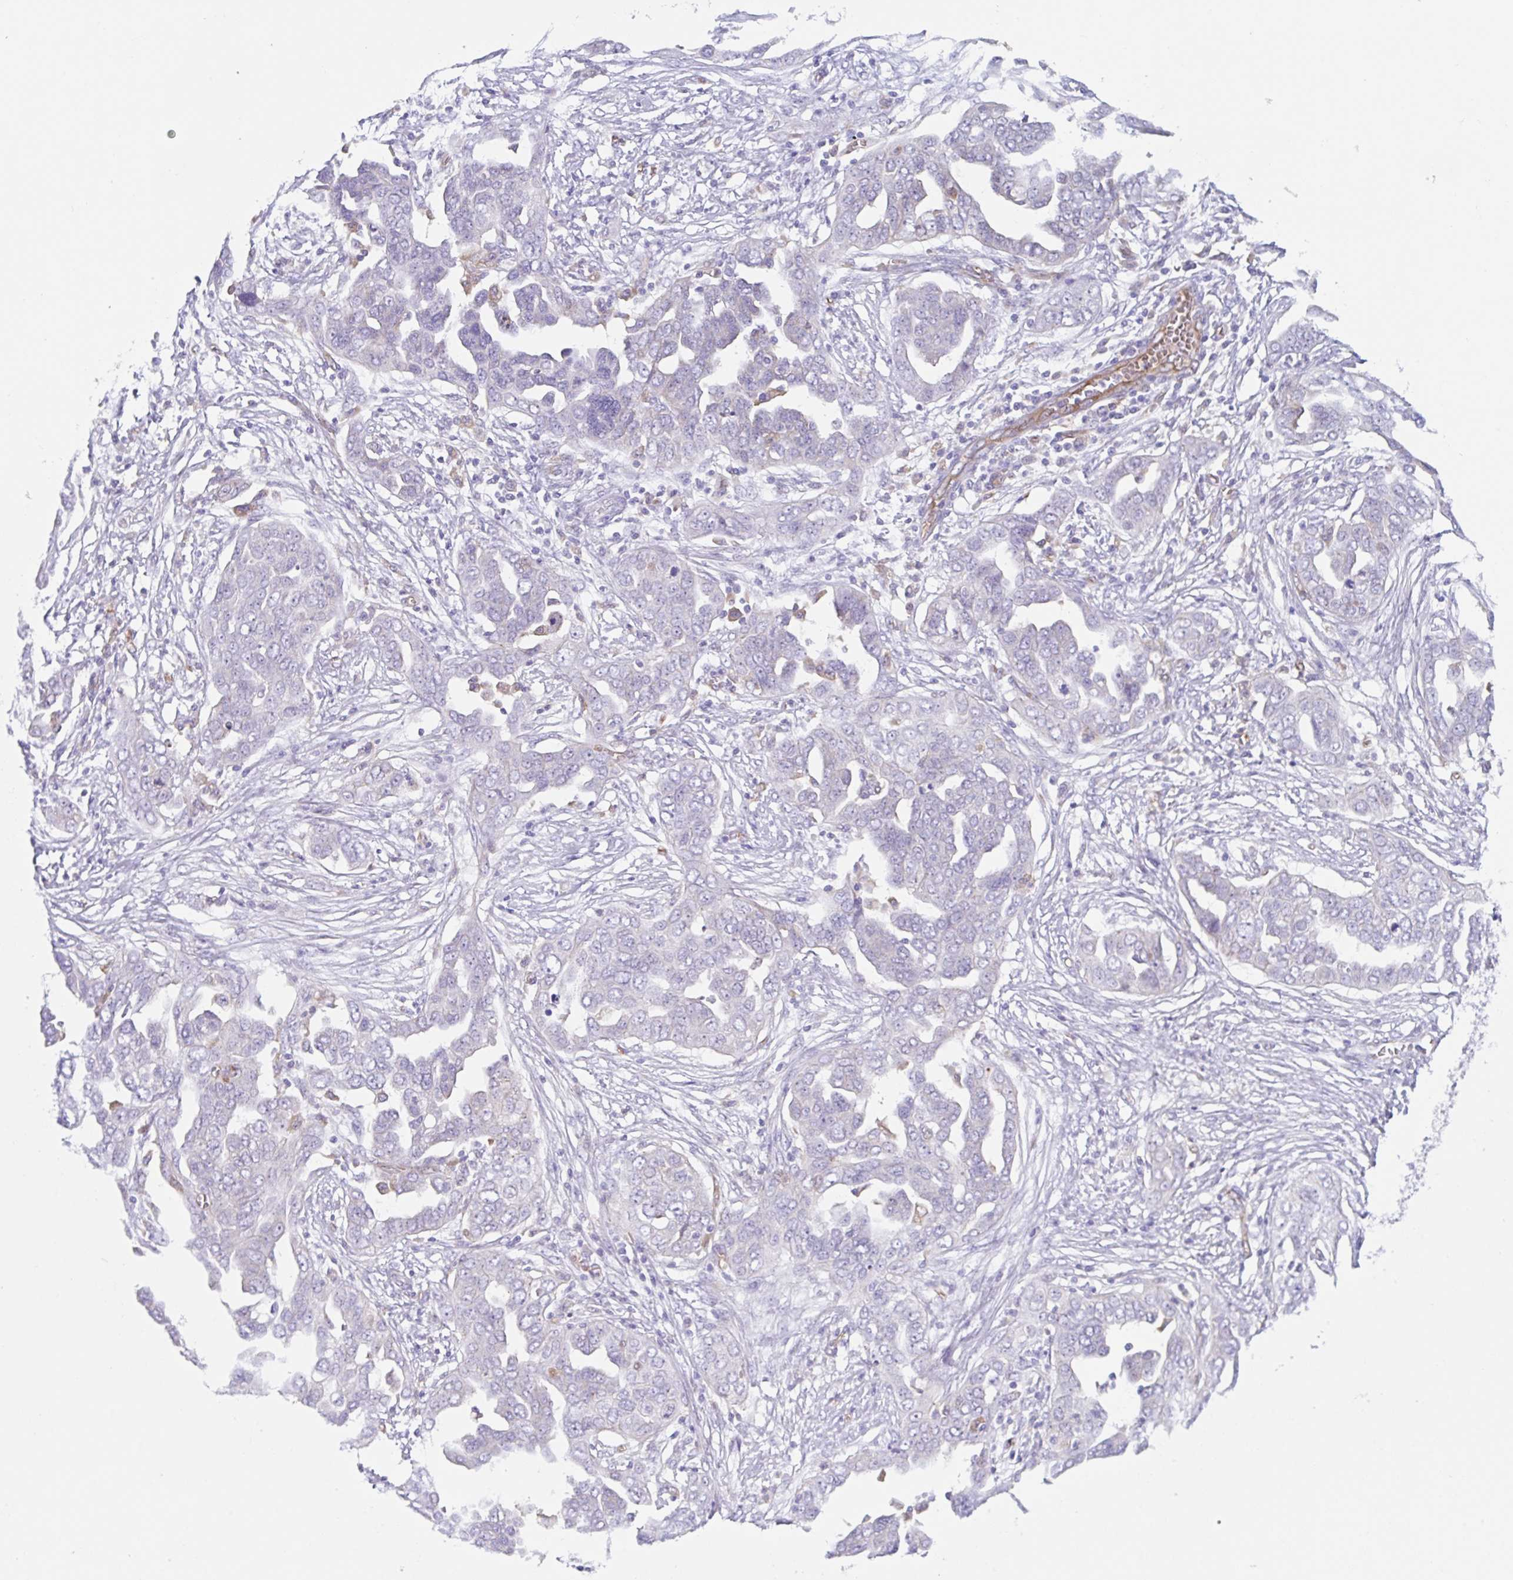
{"staining": {"intensity": "negative", "quantity": "none", "location": "none"}, "tissue": "ovarian cancer", "cell_type": "Tumor cells", "image_type": "cancer", "snomed": [{"axis": "morphology", "description": "Cystadenocarcinoma, serous, NOS"}, {"axis": "topography", "description": "Ovary"}], "caption": "Immunohistochemistry histopathology image of human serous cystadenocarcinoma (ovarian) stained for a protein (brown), which exhibits no staining in tumor cells.", "gene": "EHD4", "patient": {"sex": "female", "age": 59}}